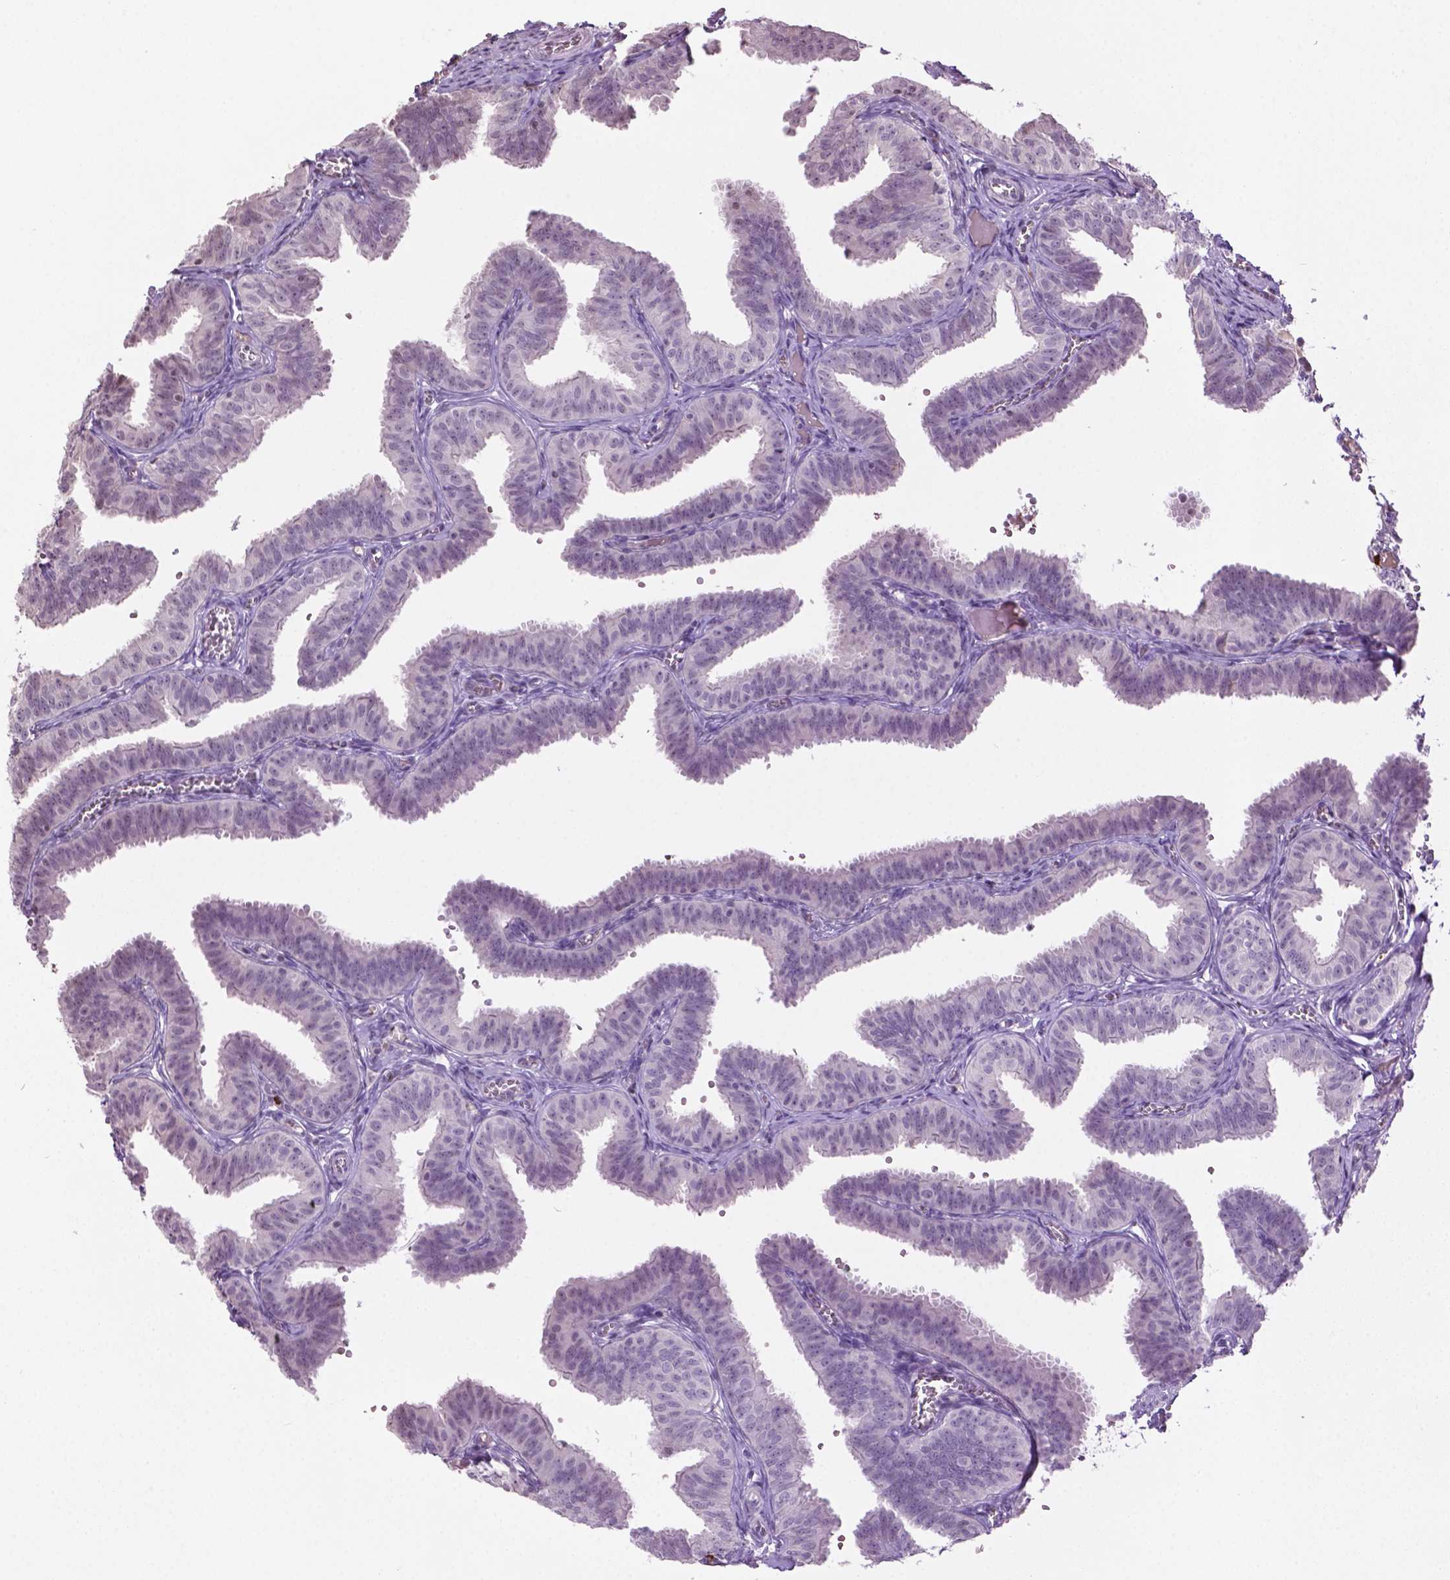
{"staining": {"intensity": "negative", "quantity": "none", "location": "none"}, "tissue": "fallopian tube", "cell_type": "Glandular cells", "image_type": "normal", "snomed": [{"axis": "morphology", "description": "Normal tissue, NOS"}, {"axis": "topography", "description": "Fallopian tube"}], "caption": "An immunohistochemistry histopathology image of unremarkable fallopian tube is shown. There is no staining in glandular cells of fallopian tube.", "gene": "NTNG2", "patient": {"sex": "female", "age": 25}}